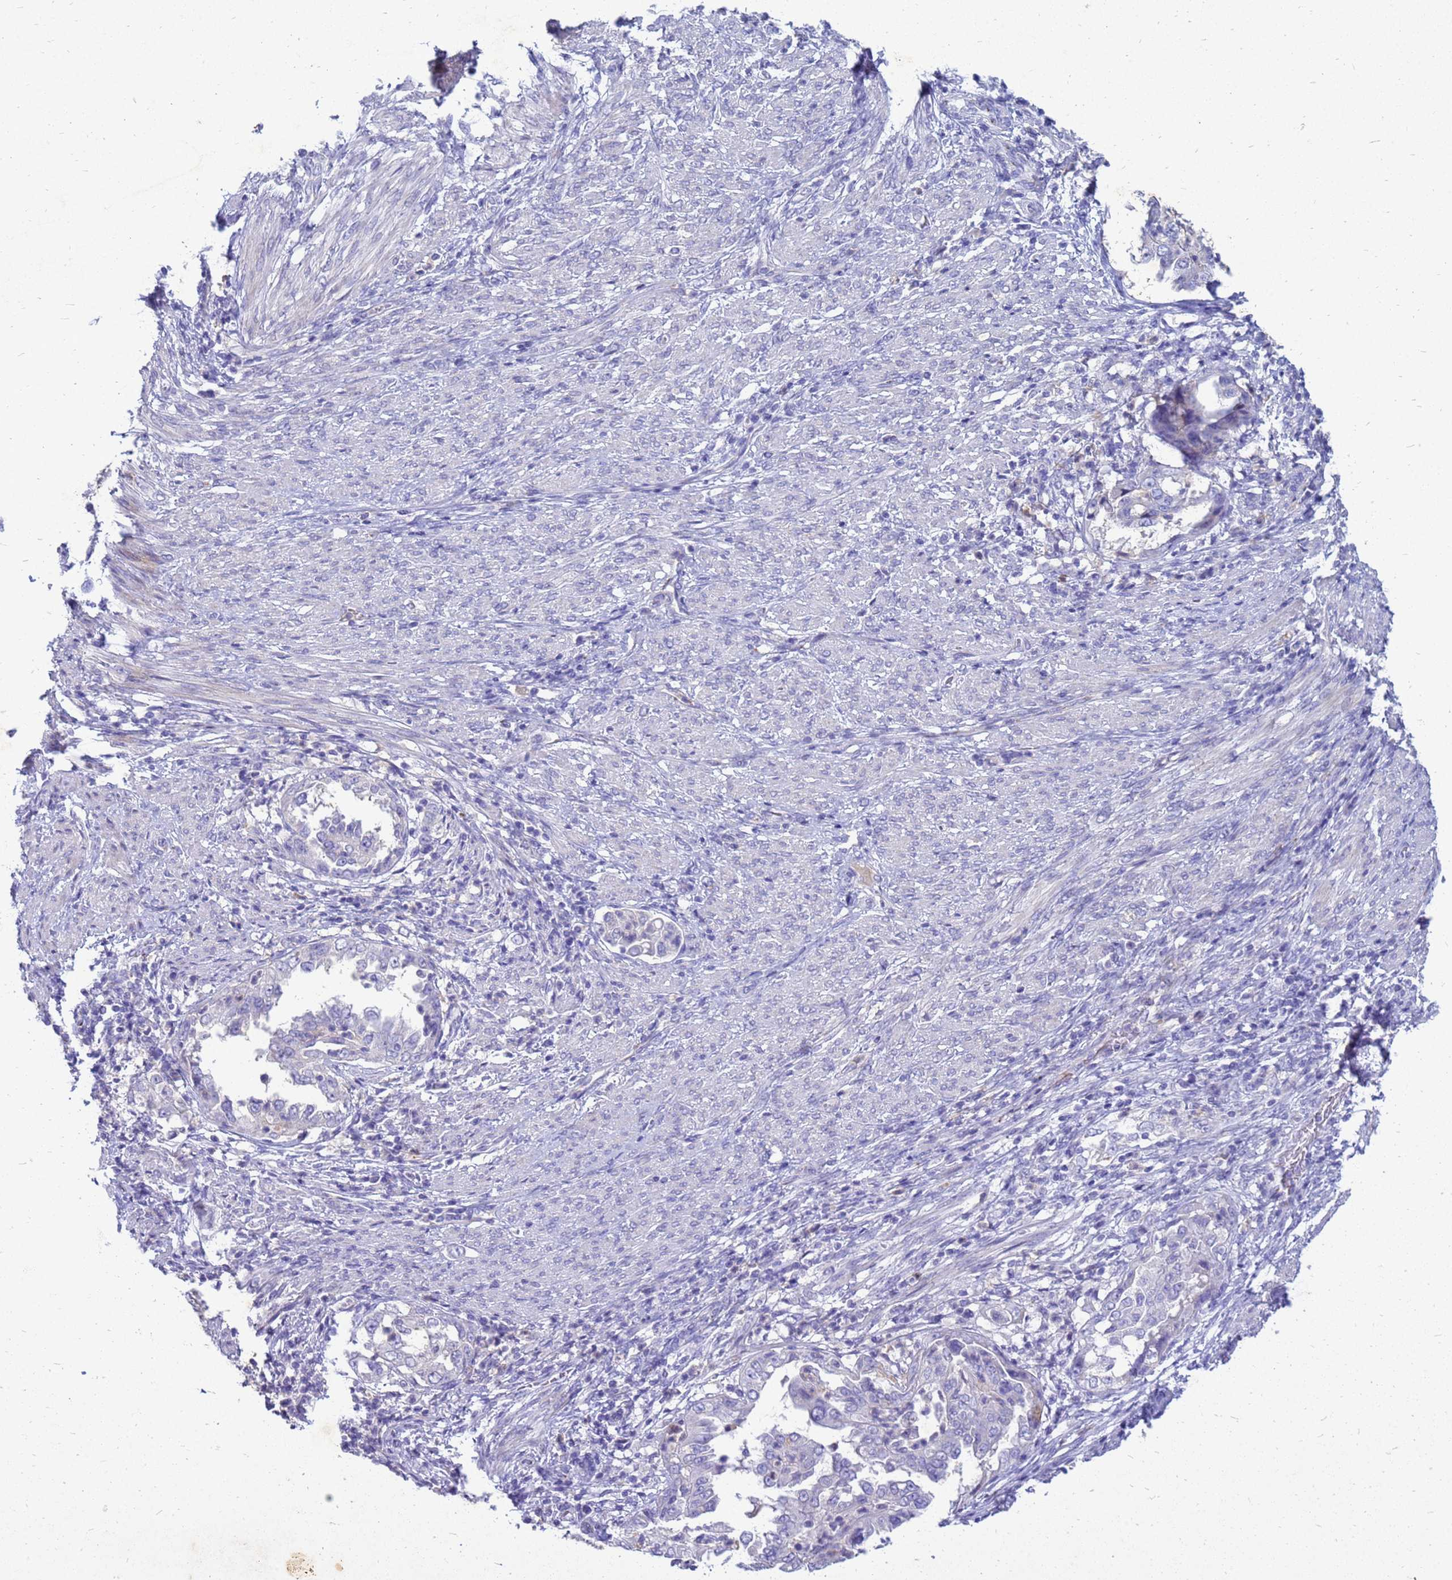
{"staining": {"intensity": "negative", "quantity": "none", "location": "none"}, "tissue": "endometrial cancer", "cell_type": "Tumor cells", "image_type": "cancer", "snomed": [{"axis": "morphology", "description": "Adenocarcinoma, NOS"}, {"axis": "topography", "description": "Endometrium"}], "caption": "This is an immunohistochemistry (IHC) image of endometrial adenocarcinoma. There is no staining in tumor cells.", "gene": "AKR1C1", "patient": {"sex": "female", "age": 85}}